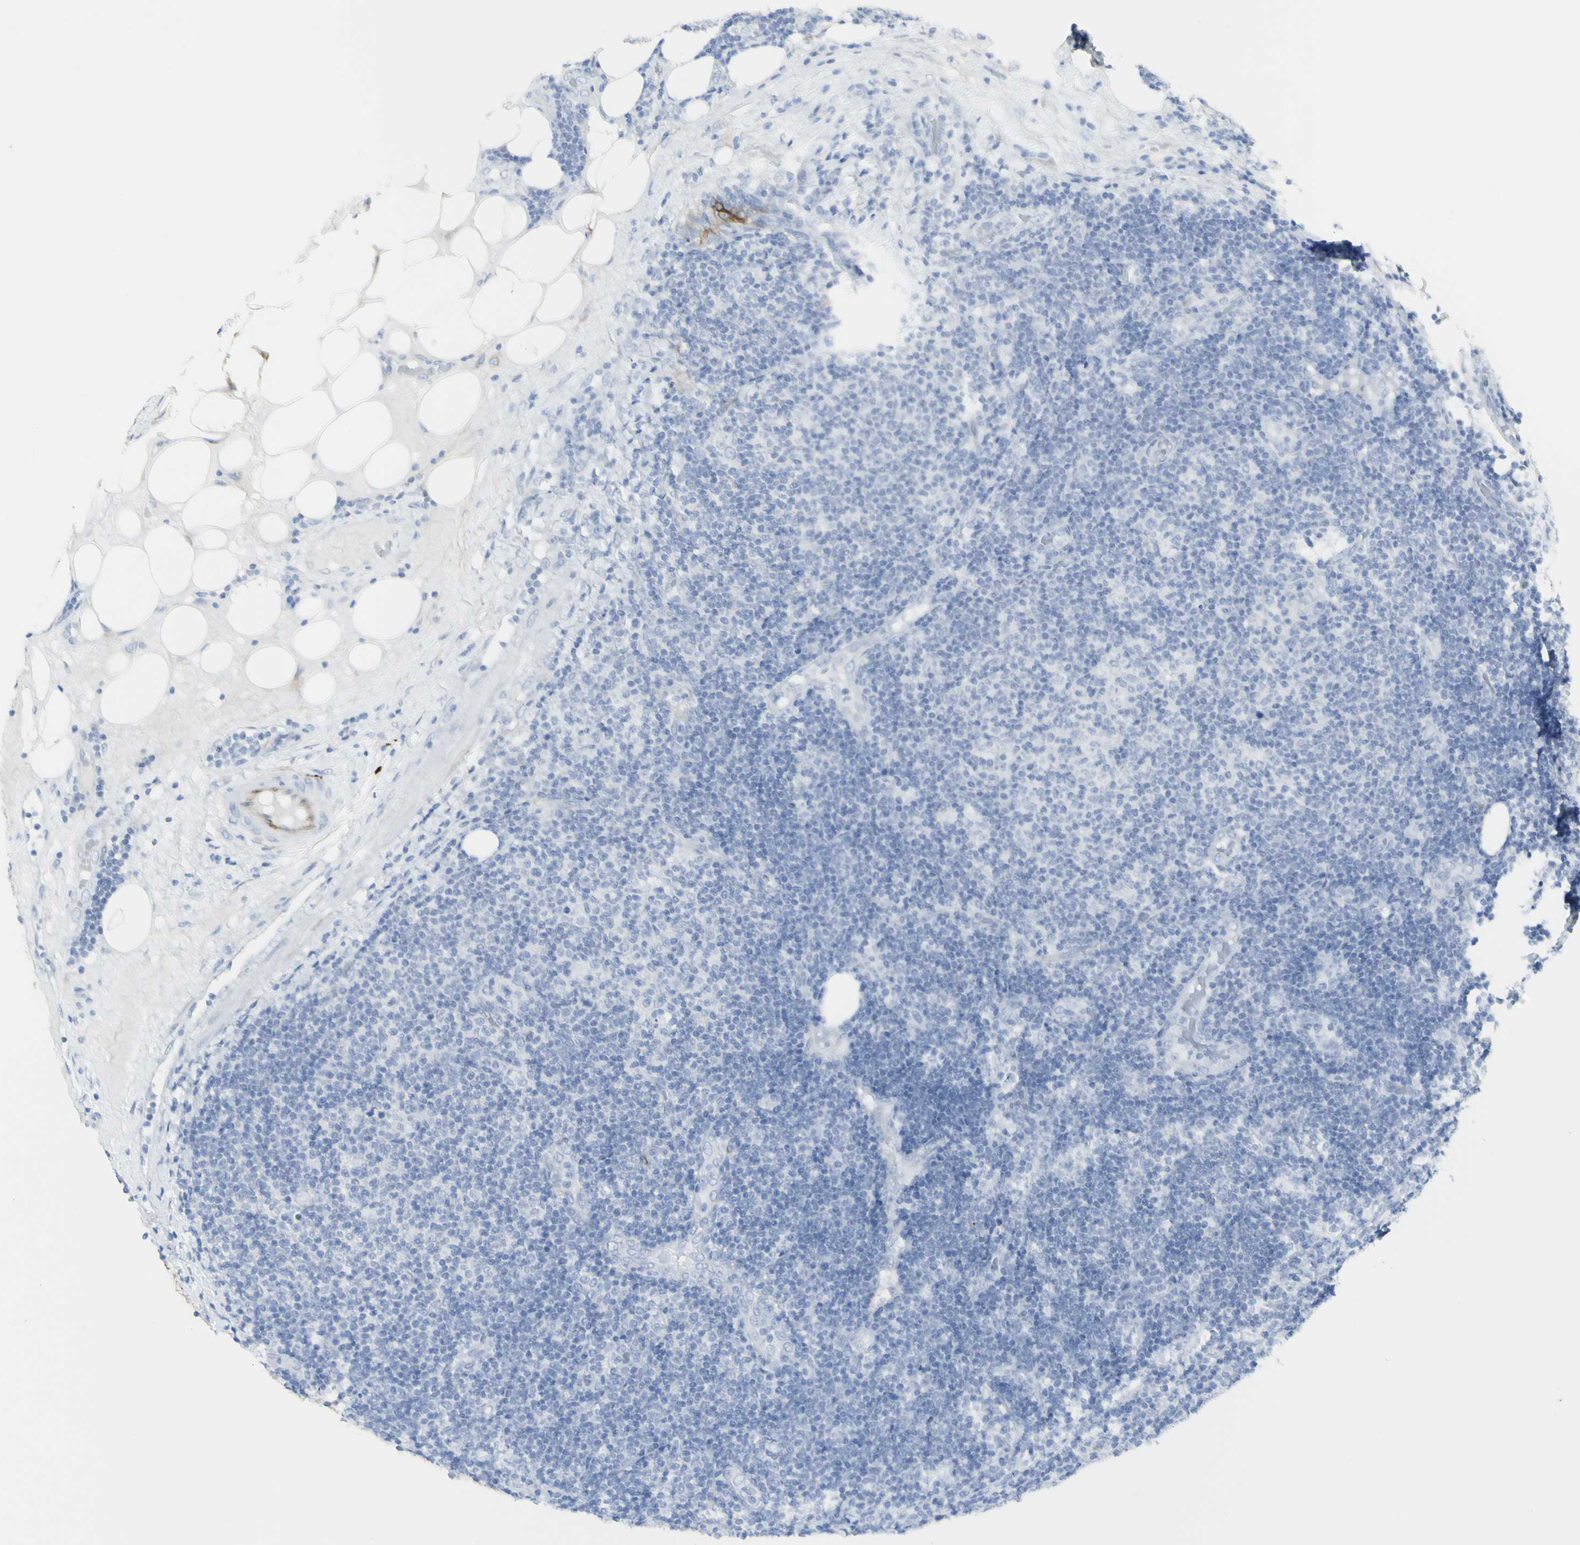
{"staining": {"intensity": "negative", "quantity": "none", "location": "none"}, "tissue": "lymphoma", "cell_type": "Tumor cells", "image_type": "cancer", "snomed": [{"axis": "morphology", "description": "Malignant lymphoma, non-Hodgkin's type, Low grade"}, {"axis": "topography", "description": "Lymph node"}], "caption": "A high-resolution micrograph shows immunohistochemistry (IHC) staining of low-grade malignant lymphoma, non-Hodgkin's type, which displays no significant staining in tumor cells. (Brightfield microscopy of DAB (3,3'-diaminobenzidine) immunohistochemistry at high magnification).", "gene": "ENSG00000198211", "patient": {"sex": "male", "age": 83}}